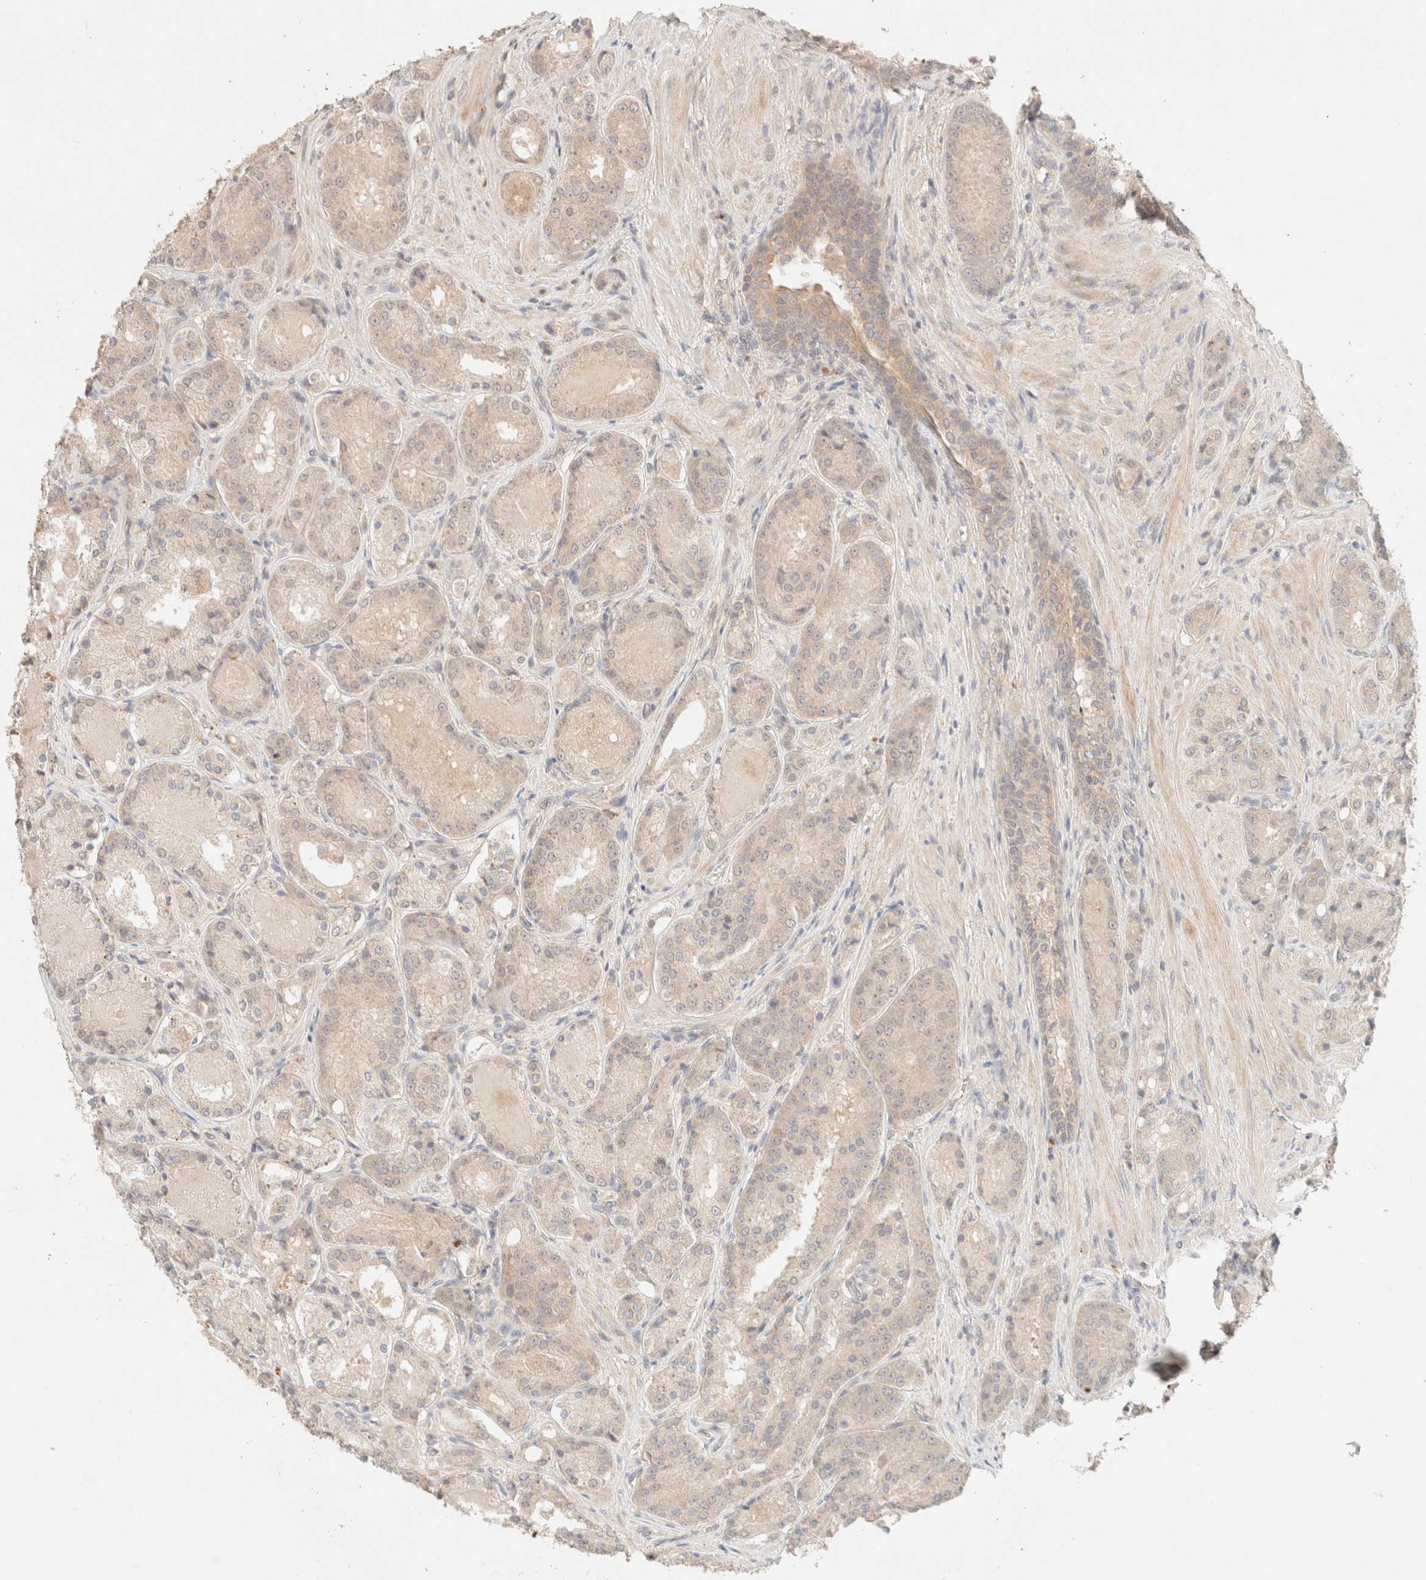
{"staining": {"intensity": "negative", "quantity": "none", "location": "none"}, "tissue": "prostate cancer", "cell_type": "Tumor cells", "image_type": "cancer", "snomed": [{"axis": "morphology", "description": "Adenocarcinoma, High grade"}, {"axis": "topography", "description": "Prostate"}], "caption": "This micrograph is of prostate cancer (adenocarcinoma (high-grade)) stained with immunohistochemistry to label a protein in brown with the nuclei are counter-stained blue. There is no staining in tumor cells.", "gene": "SARM1", "patient": {"sex": "male", "age": 60}}